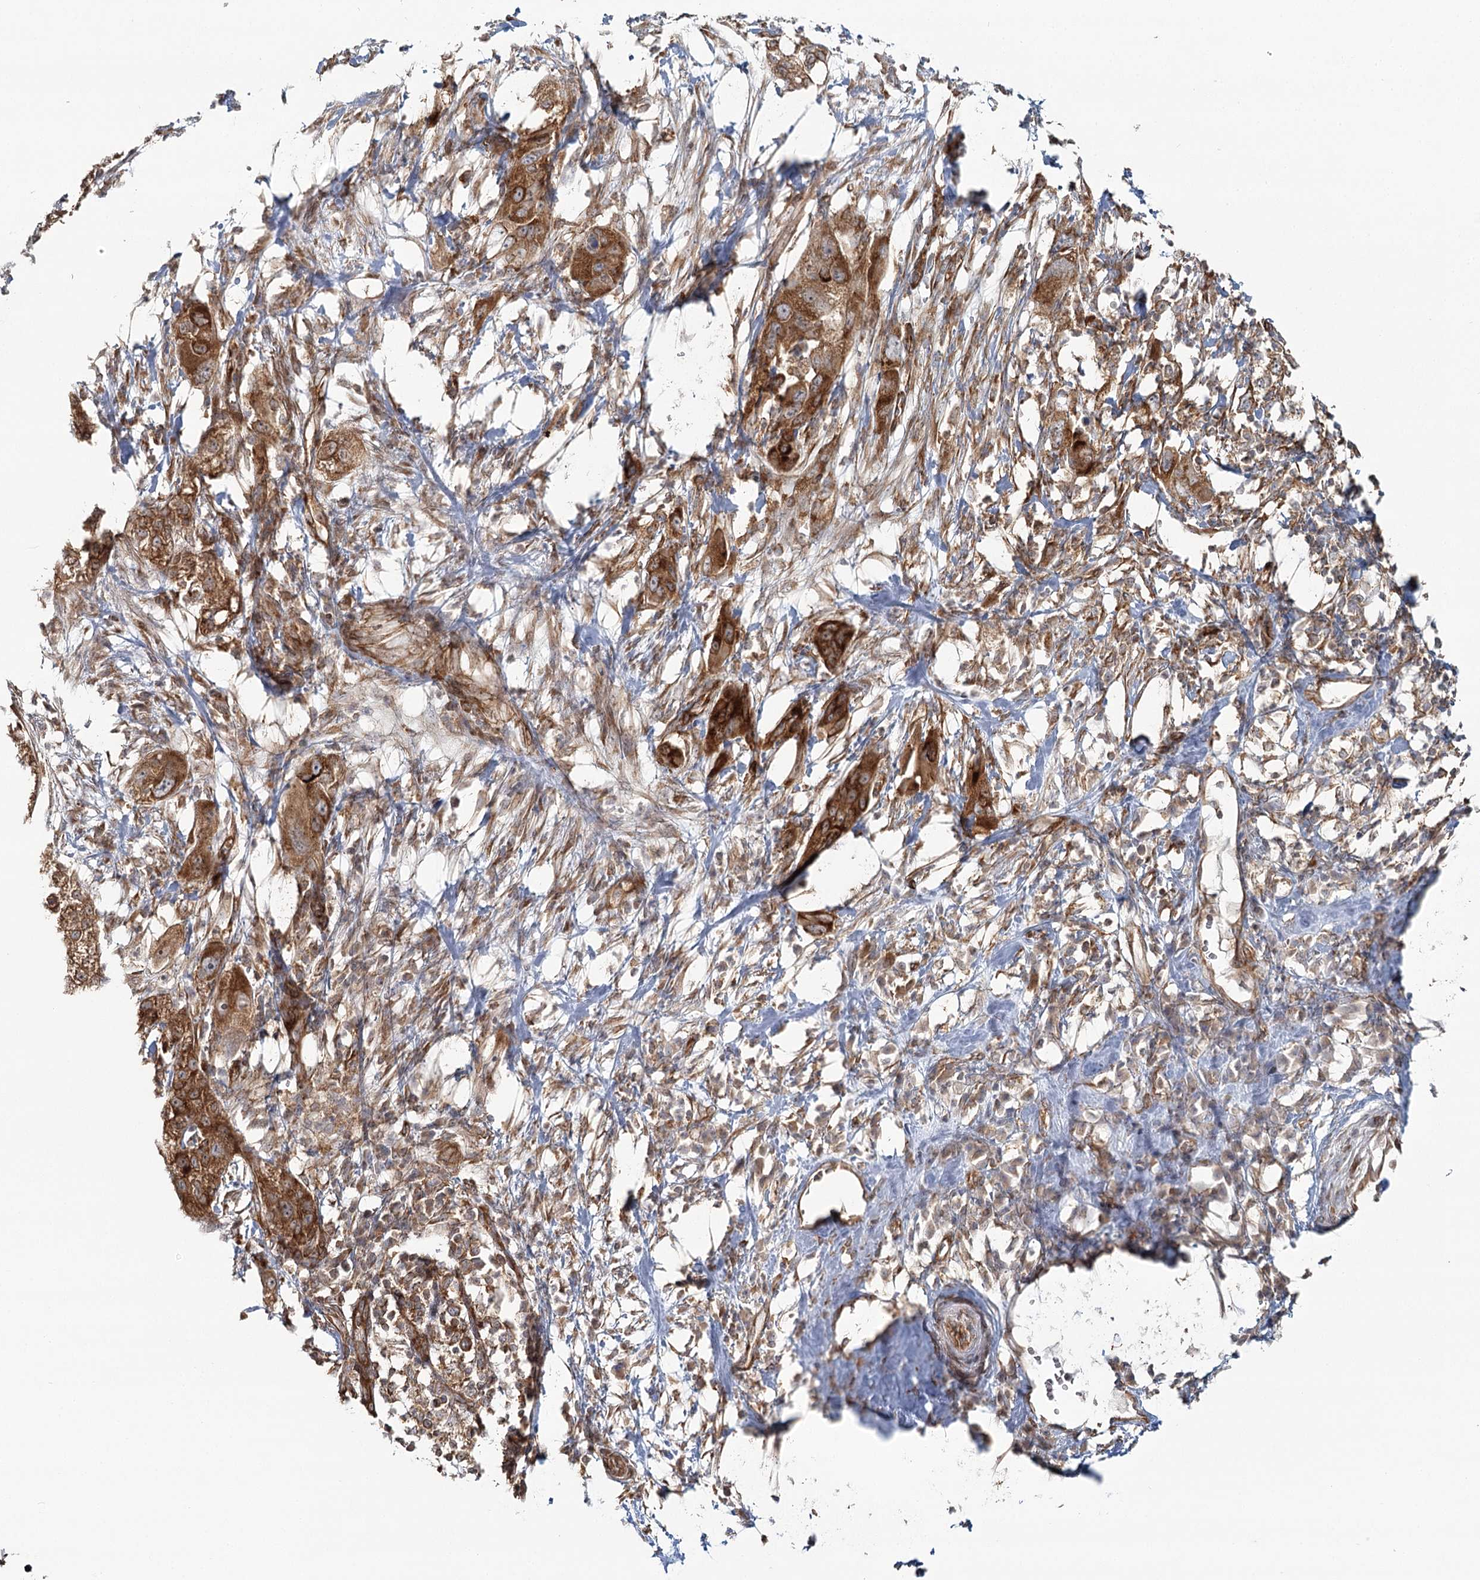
{"staining": {"intensity": "strong", "quantity": ">75%", "location": "cytoplasmic/membranous"}, "tissue": "pancreatic cancer", "cell_type": "Tumor cells", "image_type": "cancer", "snomed": [{"axis": "morphology", "description": "Adenocarcinoma, NOS"}, {"axis": "topography", "description": "Pancreas"}], "caption": "This is a photomicrograph of immunohistochemistry (IHC) staining of pancreatic cancer, which shows strong positivity in the cytoplasmic/membranous of tumor cells.", "gene": "OTUD4", "patient": {"sex": "female", "age": 78}}